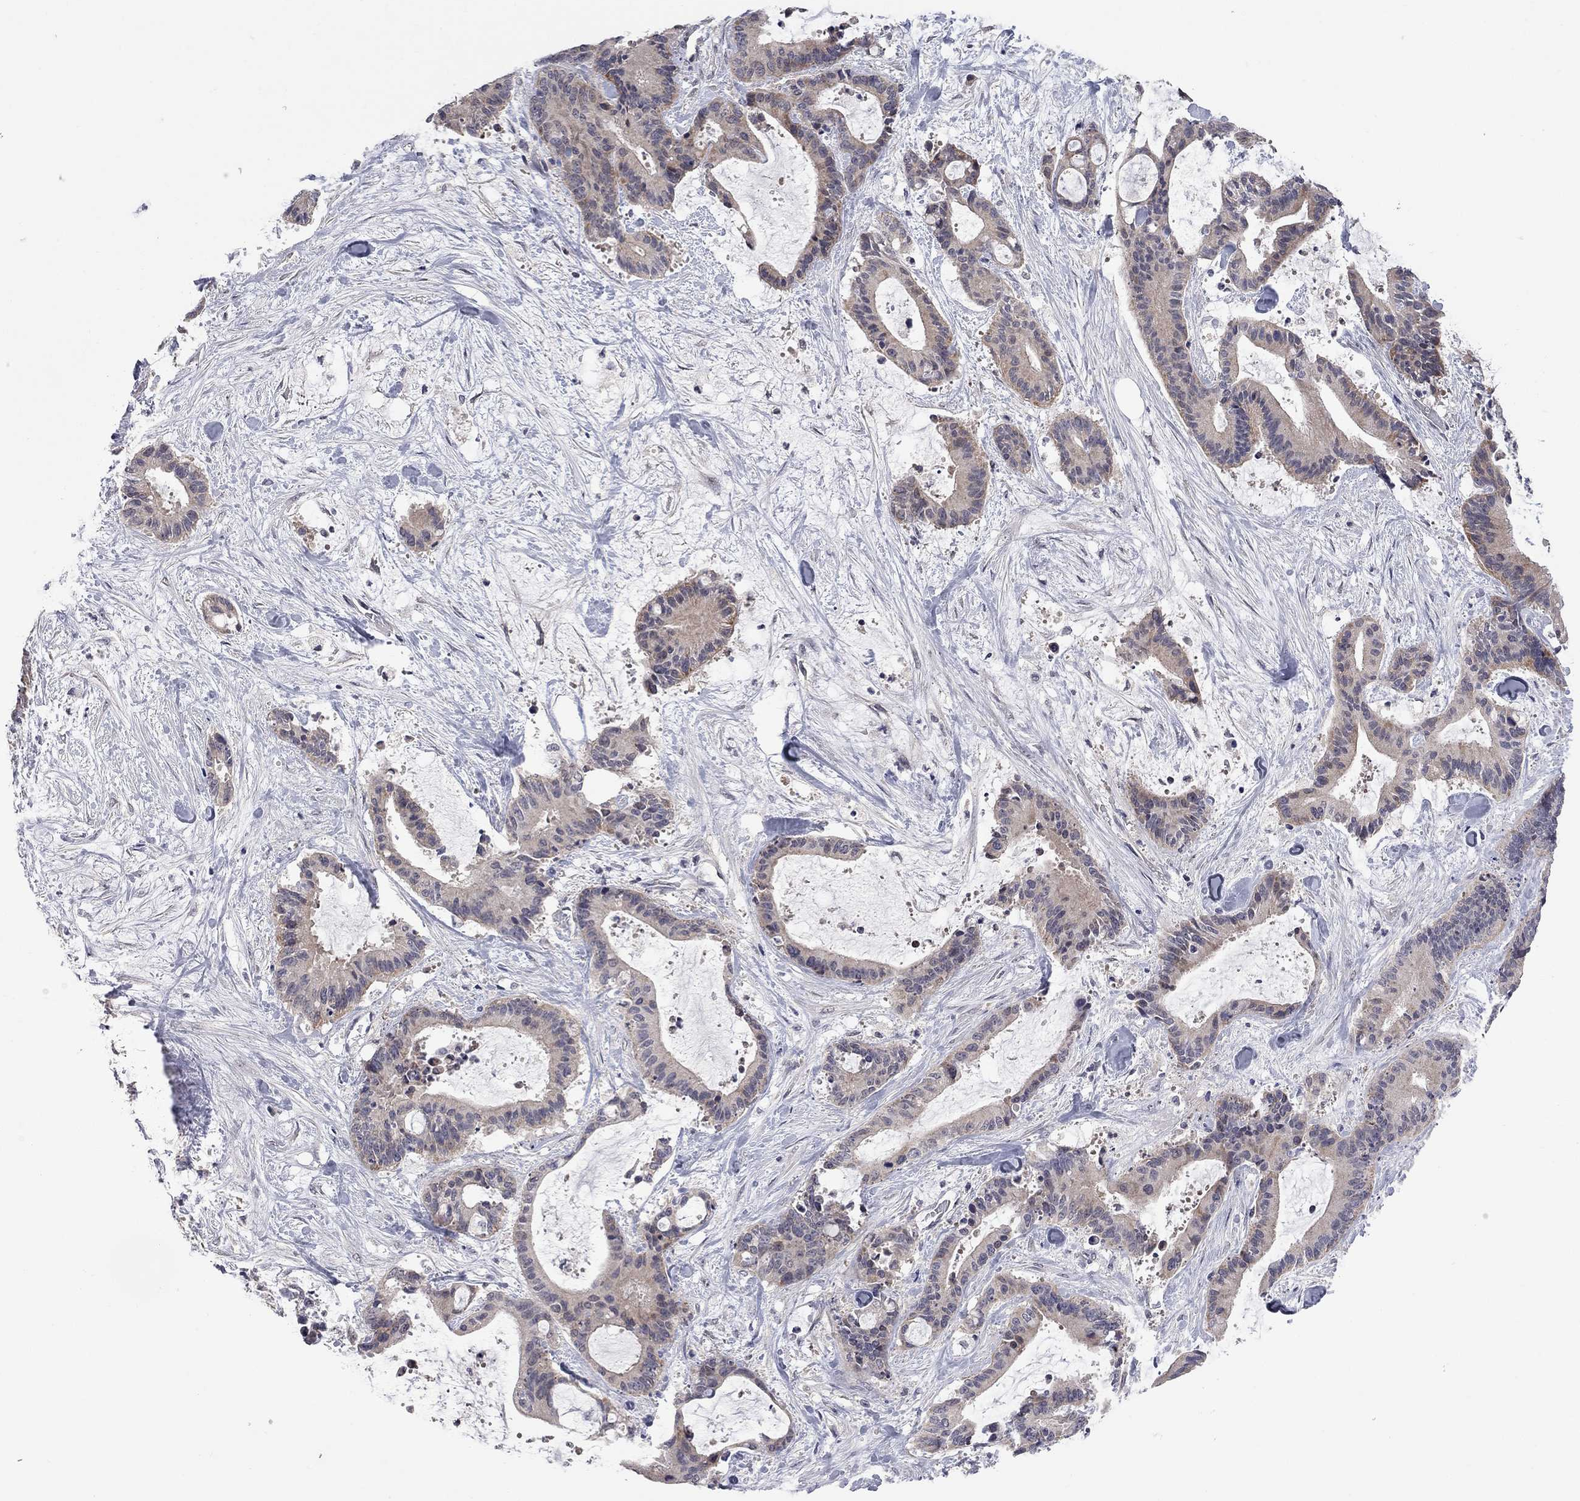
{"staining": {"intensity": "weak", "quantity": "25%-75%", "location": "cytoplasmic/membranous"}, "tissue": "liver cancer", "cell_type": "Tumor cells", "image_type": "cancer", "snomed": [{"axis": "morphology", "description": "Cholangiocarcinoma"}, {"axis": "topography", "description": "Liver"}], "caption": "An immunohistochemistry (IHC) image of tumor tissue is shown. Protein staining in brown shows weak cytoplasmic/membranous positivity in cholangiocarcinoma (liver) within tumor cells. Using DAB (brown) and hematoxylin (blue) stains, captured at high magnification using brightfield microscopy.", "gene": "FABP12", "patient": {"sex": "female", "age": 73}}